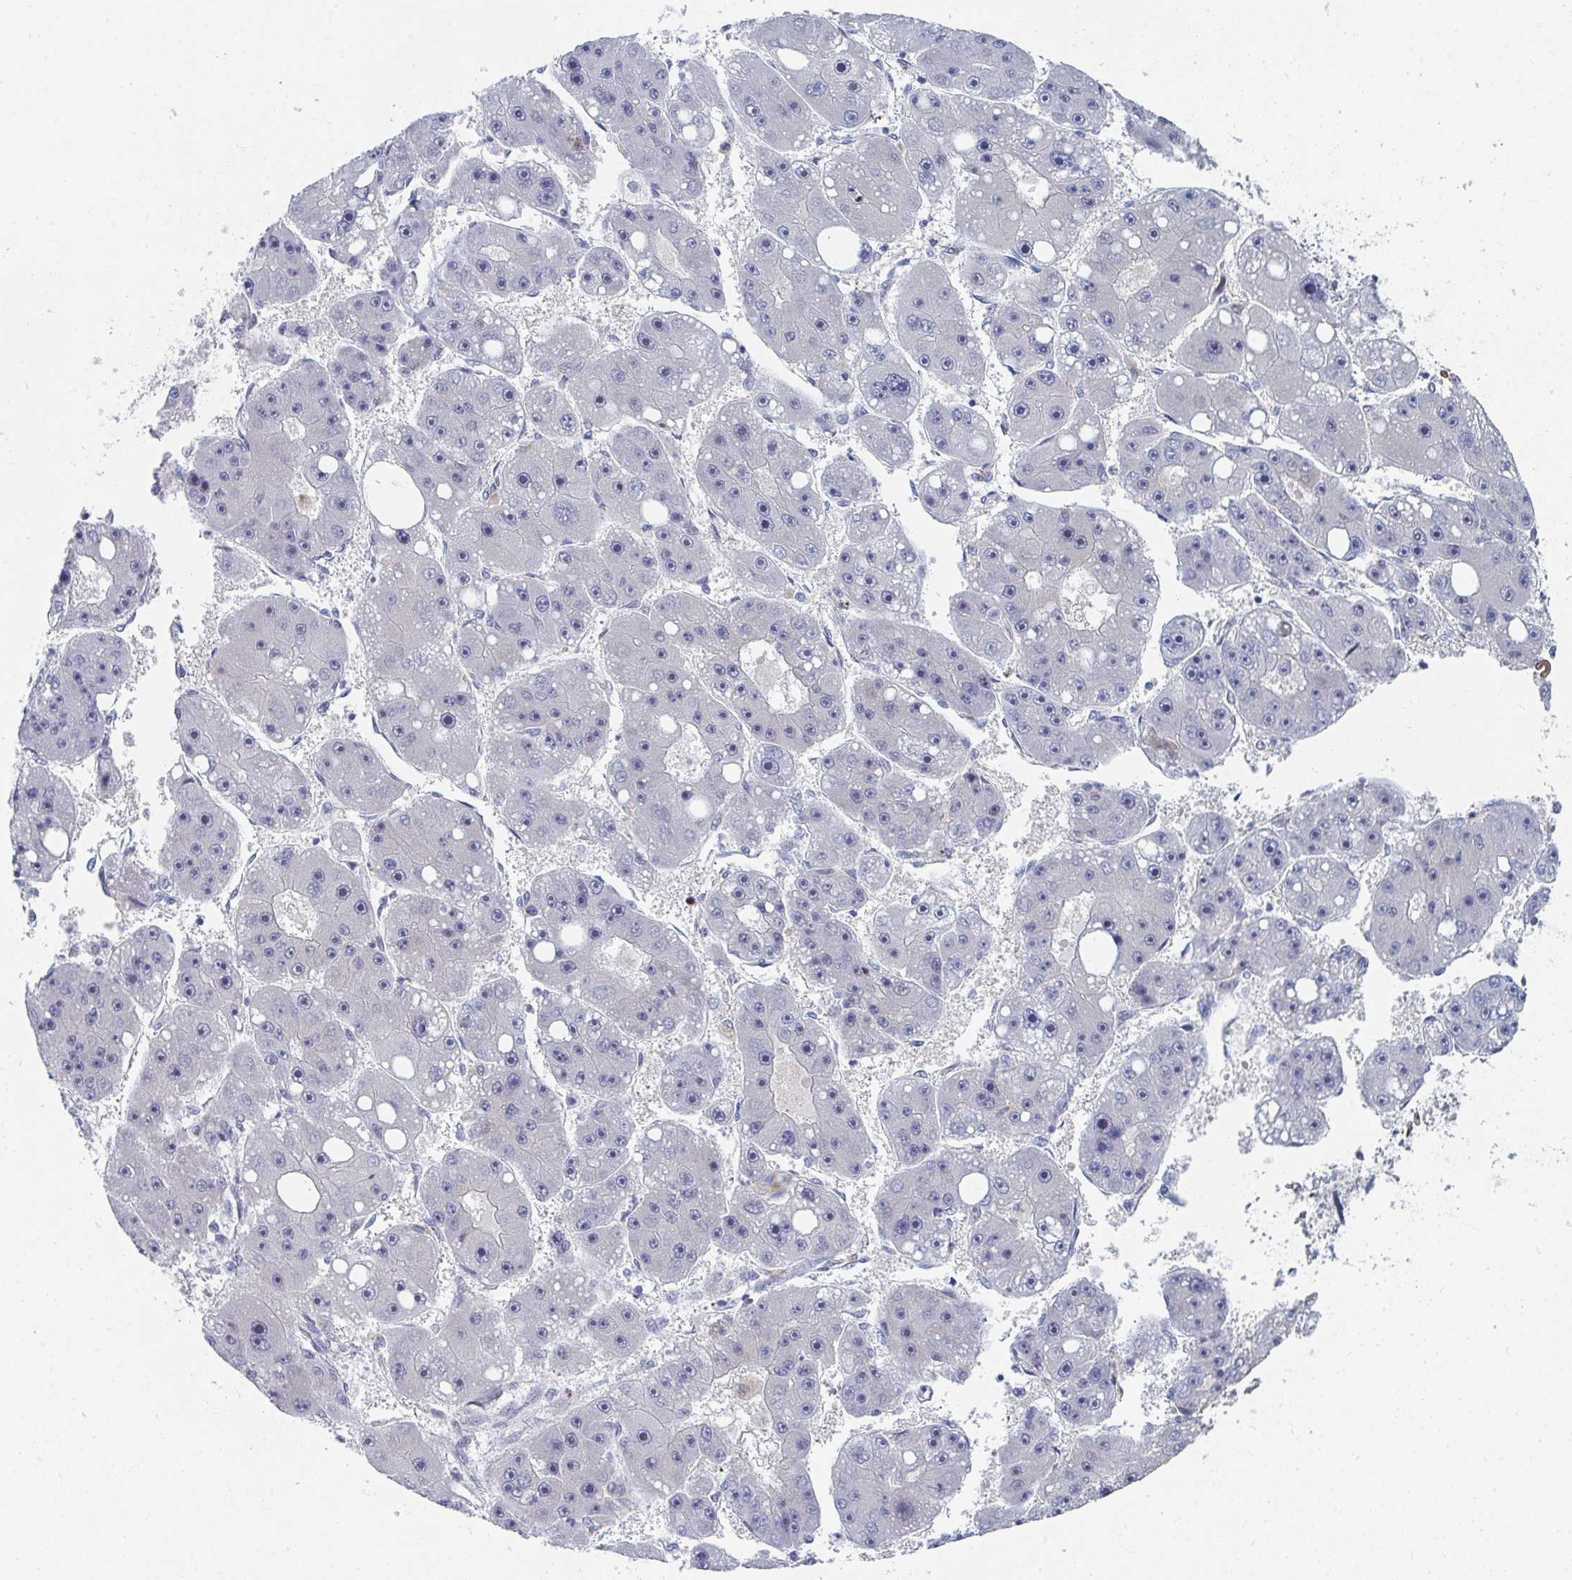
{"staining": {"intensity": "negative", "quantity": "none", "location": "none"}, "tissue": "liver cancer", "cell_type": "Tumor cells", "image_type": "cancer", "snomed": [{"axis": "morphology", "description": "Carcinoma, Hepatocellular, NOS"}, {"axis": "topography", "description": "Liver"}], "caption": "Tumor cells are negative for brown protein staining in liver hepatocellular carcinoma.", "gene": "PSMG1", "patient": {"sex": "female", "age": 61}}